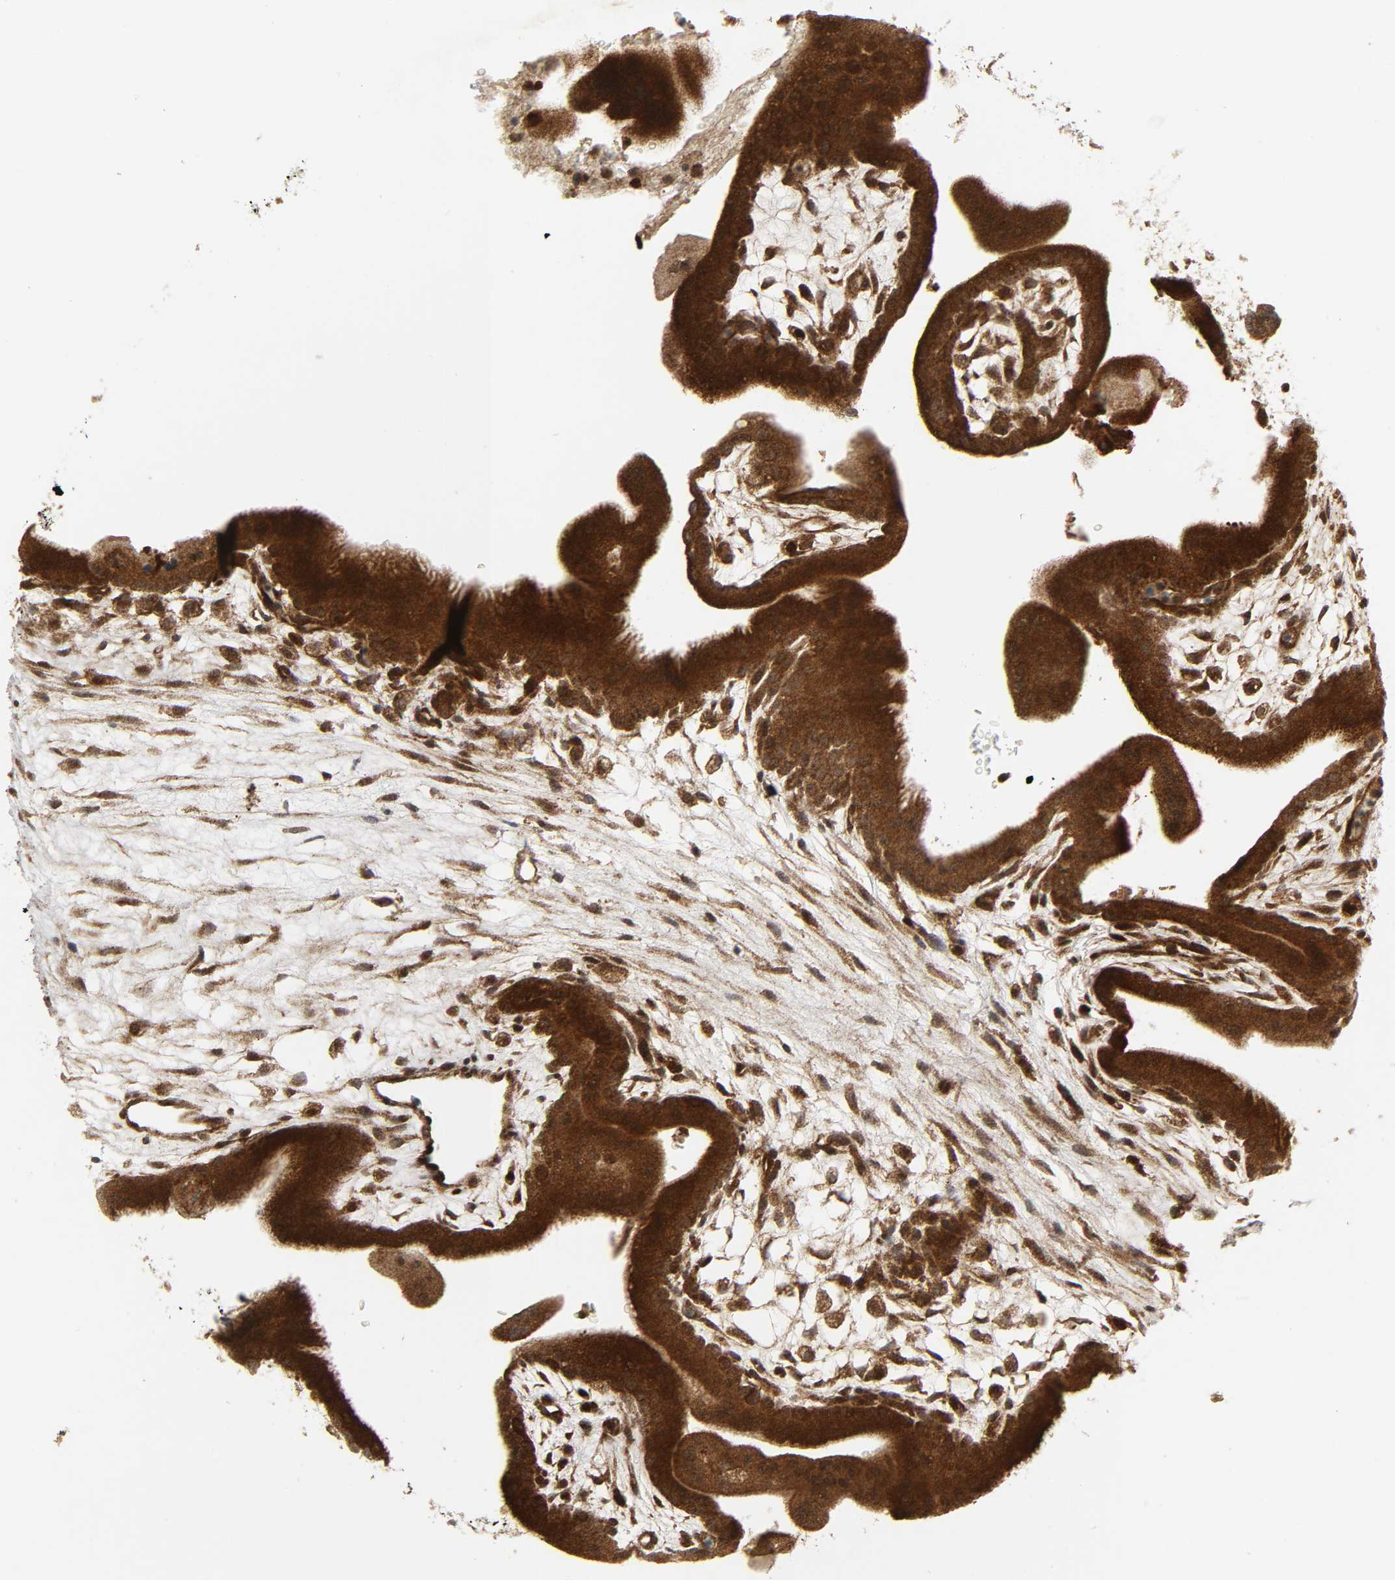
{"staining": {"intensity": "strong", "quantity": ">75%", "location": "cytoplasmic/membranous"}, "tissue": "placenta", "cell_type": "Decidual cells", "image_type": "normal", "snomed": [{"axis": "morphology", "description": "Normal tissue, NOS"}, {"axis": "topography", "description": "Placenta"}], "caption": "Strong cytoplasmic/membranous staining is seen in approximately >75% of decidual cells in unremarkable placenta. Immunohistochemistry (ihc) stains the protein of interest in brown and the nuclei are stained blue.", "gene": "CHUK", "patient": {"sex": "female", "age": 35}}